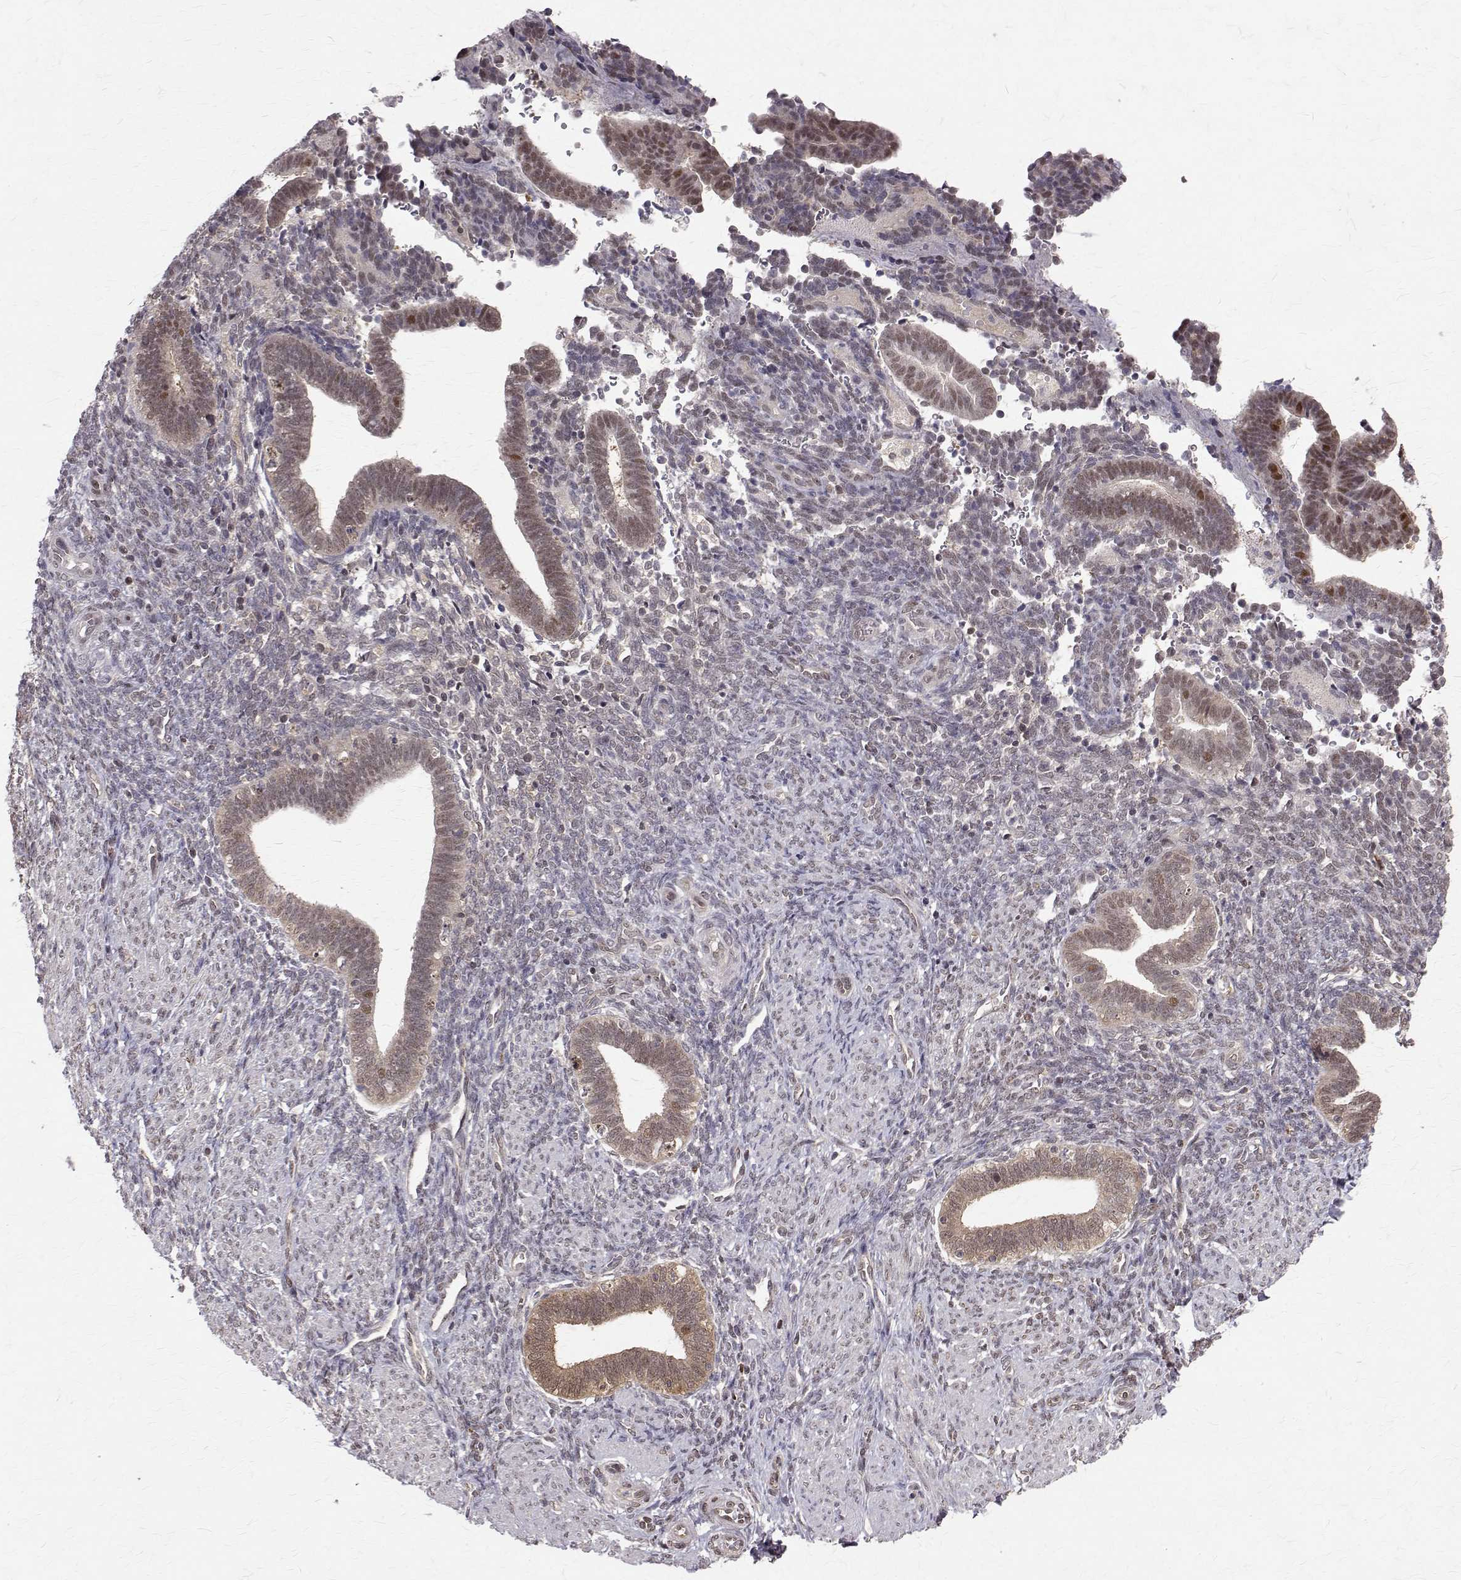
{"staining": {"intensity": "weak", "quantity": "25%-75%", "location": "nuclear"}, "tissue": "endometrium", "cell_type": "Cells in endometrial stroma", "image_type": "normal", "snomed": [{"axis": "morphology", "description": "Normal tissue, NOS"}, {"axis": "topography", "description": "Endometrium"}], "caption": "Protein staining shows weak nuclear expression in about 25%-75% of cells in endometrial stroma in benign endometrium. The protein of interest is stained brown, and the nuclei are stained in blue (DAB (3,3'-diaminobenzidine) IHC with brightfield microscopy, high magnification).", "gene": "NIF3L1", "patient": {"sex": "female", "age": 34}}